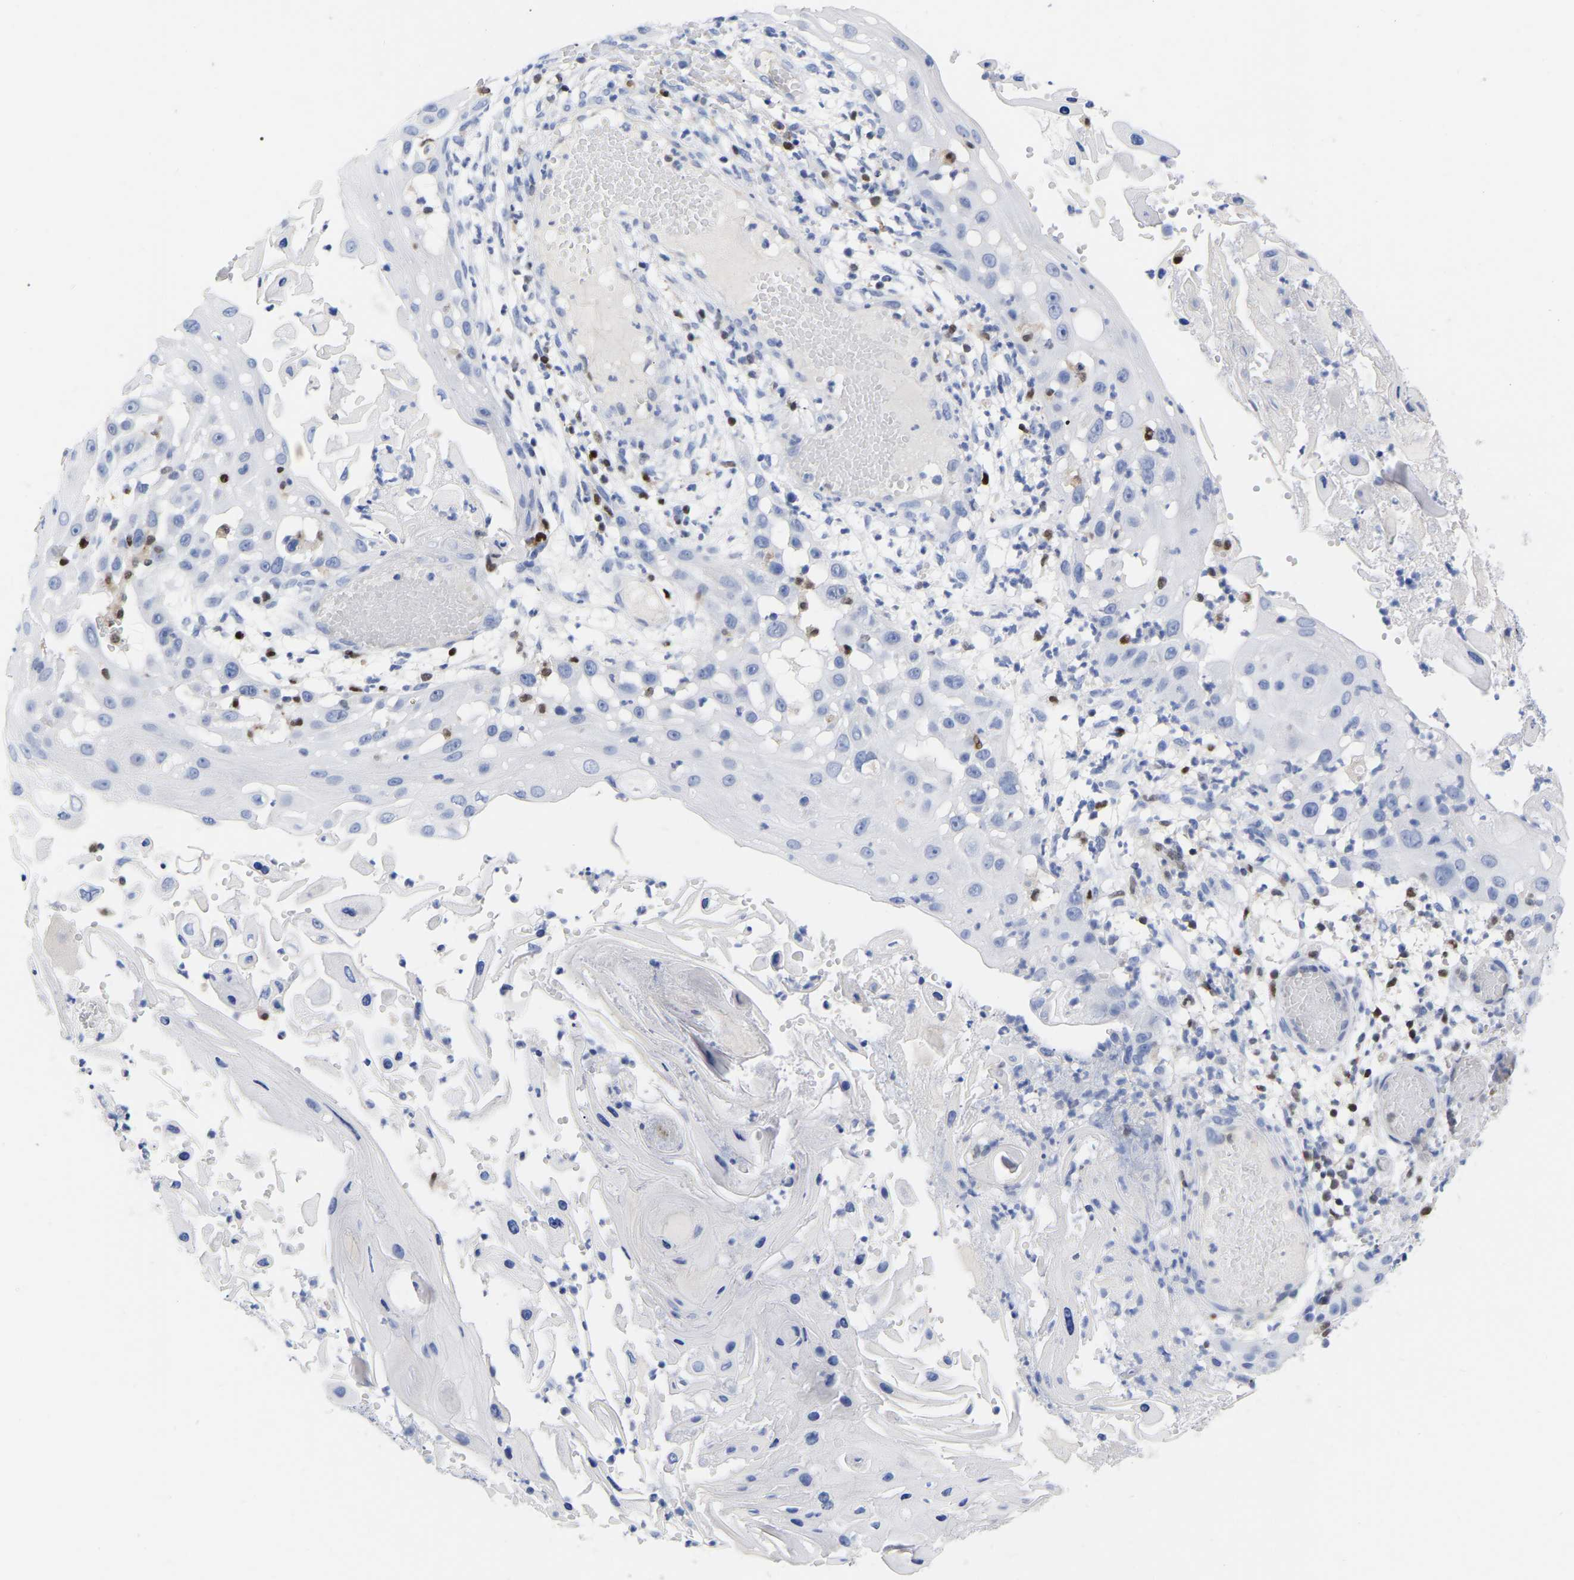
{"staining": {"intensity": "negative", "quantity": "none", "location": "none"}, "tissue": "skin cancer", "cell_type": "Tumor cells", "image_type": "cancer", "snomed": [{"axis": "morphology", "description": "Squamous cell carcinoma, NOS"}, {"axis": "topography", "description": "Skin"}], "caption": "There is no significant staining in tumor cells of squamous cell carcinoma (skin).", "gene": "GIMAP4", "patient": {"sex": "female", "age": 44}}